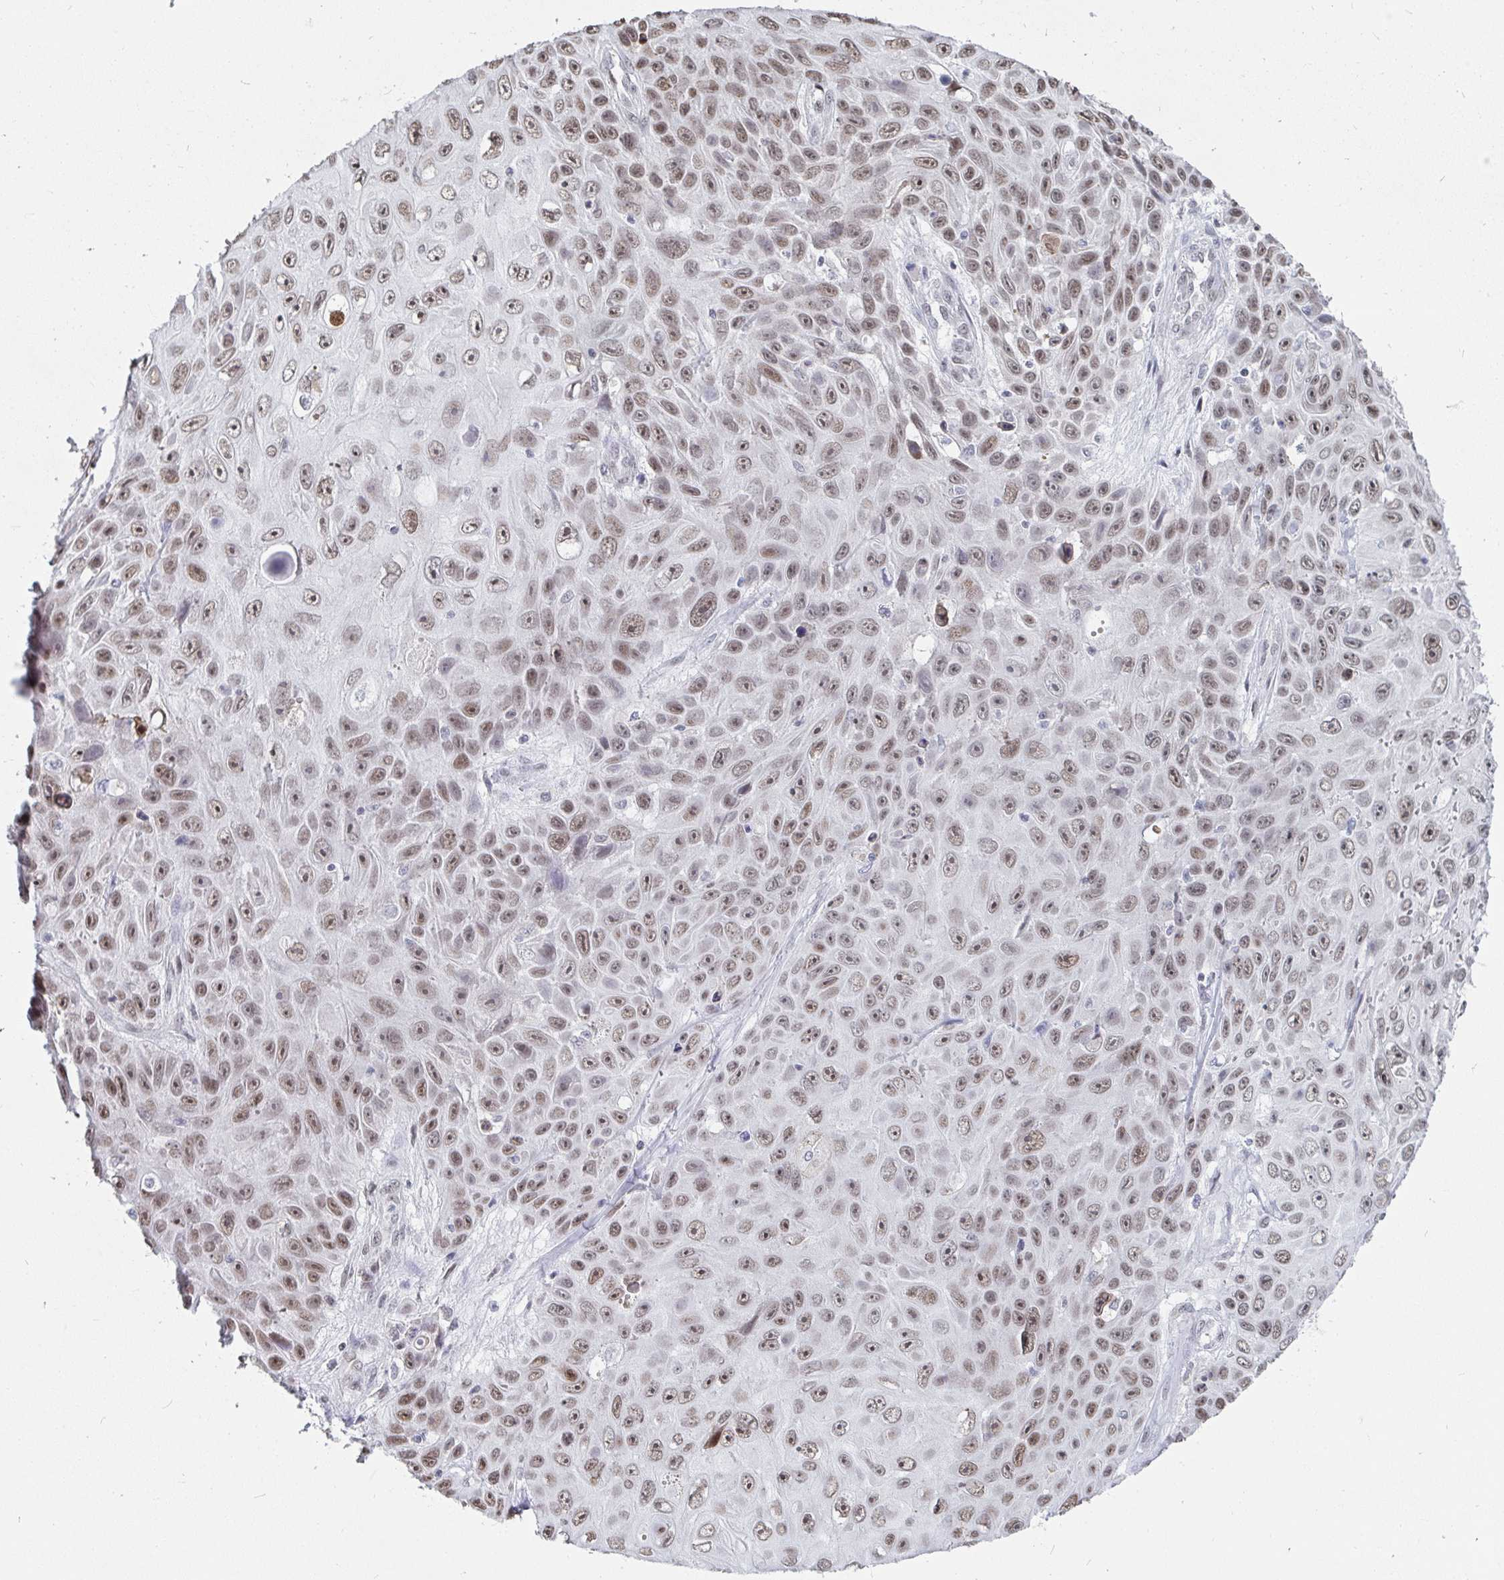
{"staining": {"intensity": "moderate", "quantity": ">75%", "location": "nuclear"}, "tissue": "skin cancer", "cell_type": "Tumor cells", "image_type": "cancer", "snomed": [{"axis": "morphology", "description": "Squamous cell carcinoma, NOS"}, {"axis": "topography", "description": "Skin"}], "caption": "Squamous cell carcinoma (skin) stained for a protein exhibits moderate nuclear positivity in tumor cells.", "gene": "TRIP12", "patient": {"sex": "male", "age": 82}}